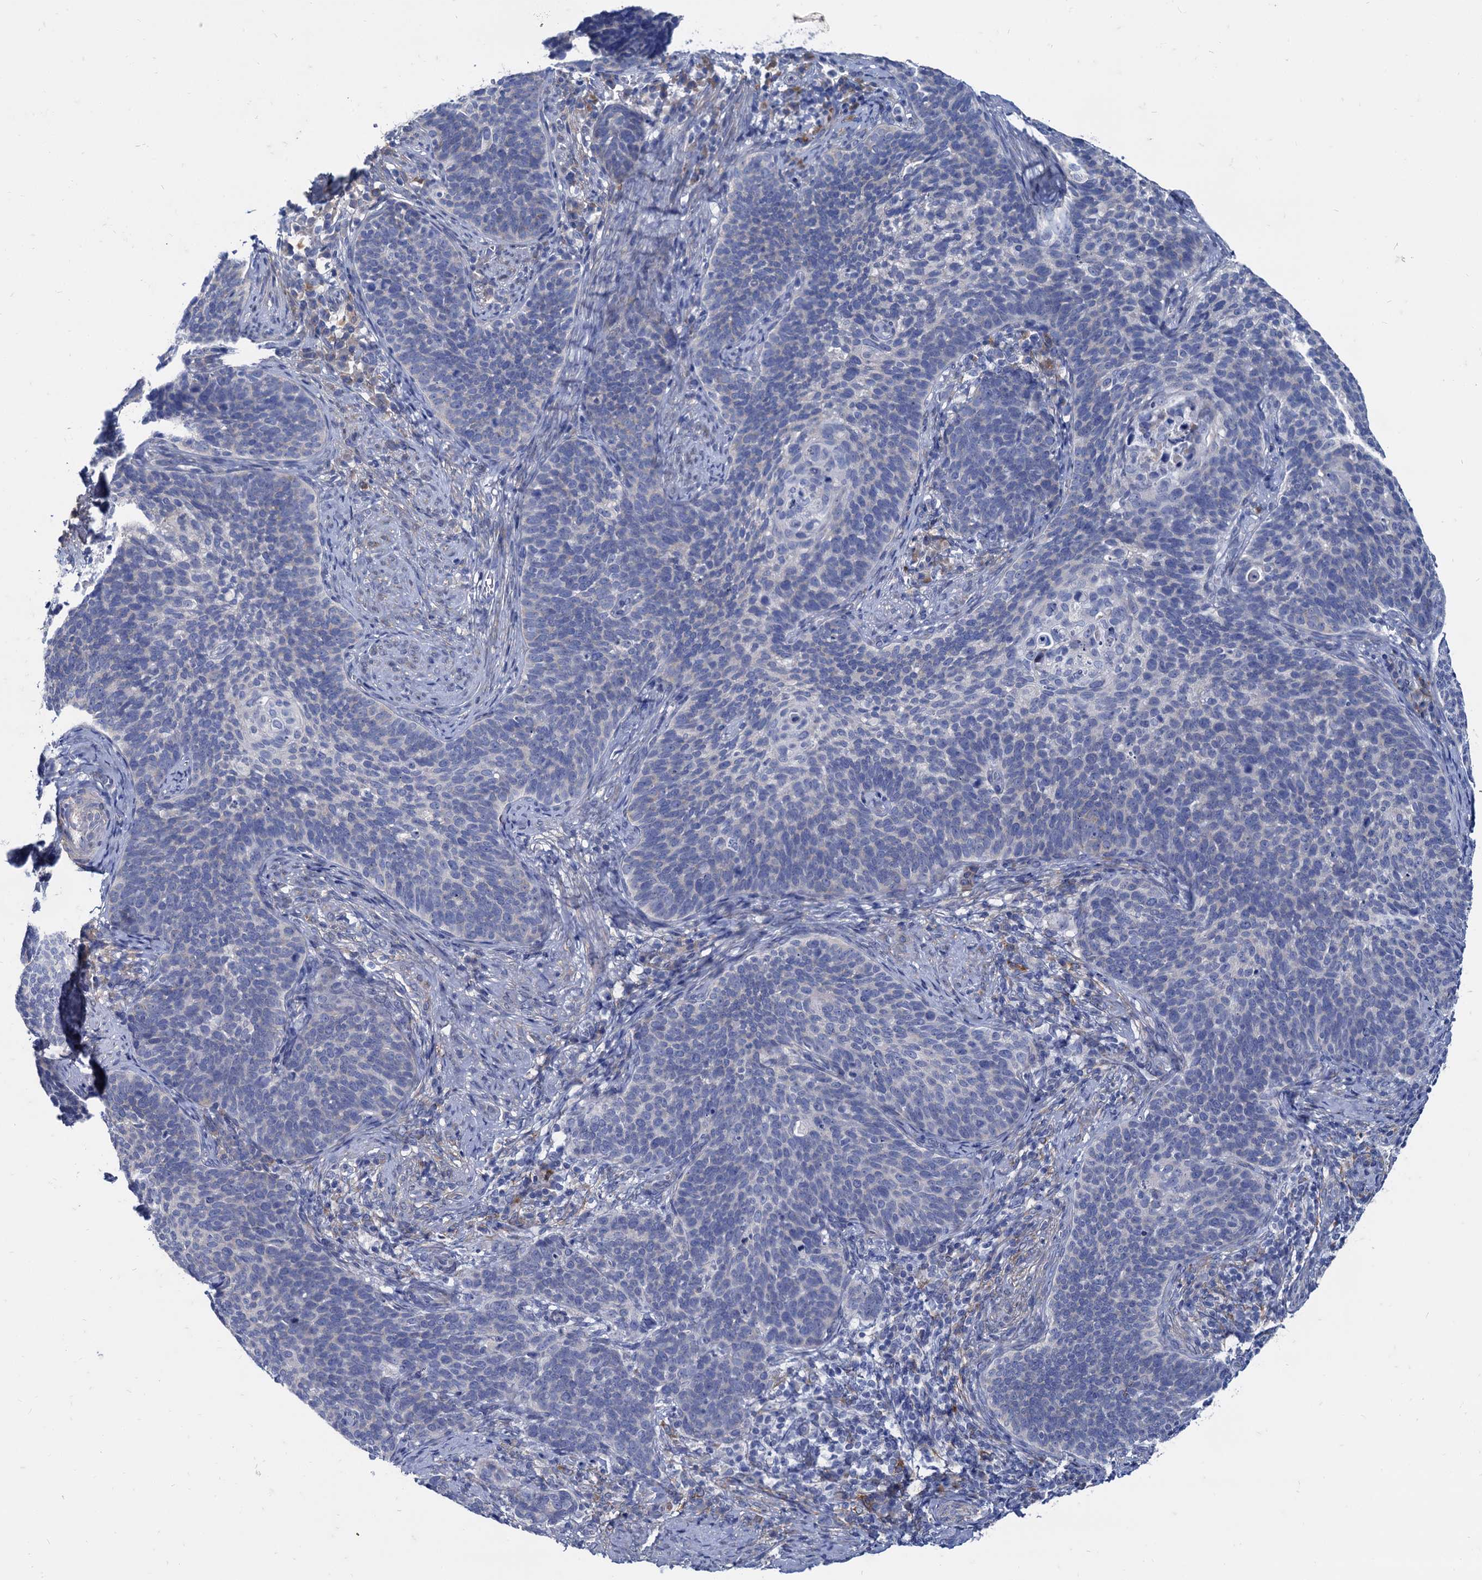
{"staining": {"intensity": "negative", "quantity": "none", "location": "none"}, "tissue": "cervical cancer", "cell_type": "Tumor cells", "image_type": "cancer", "snomed": [{"axis": "morphology", "description": "Squamous cell carcinoma, NOS"}, {"axis": "topography", "description": "Cervix"}], "caption": "Immunohistochemistry of cervical cancer demonstrates no positivity in tumor cells.", "gene": "FOXR2", "patient": {"sex": "female", "age": 41}}